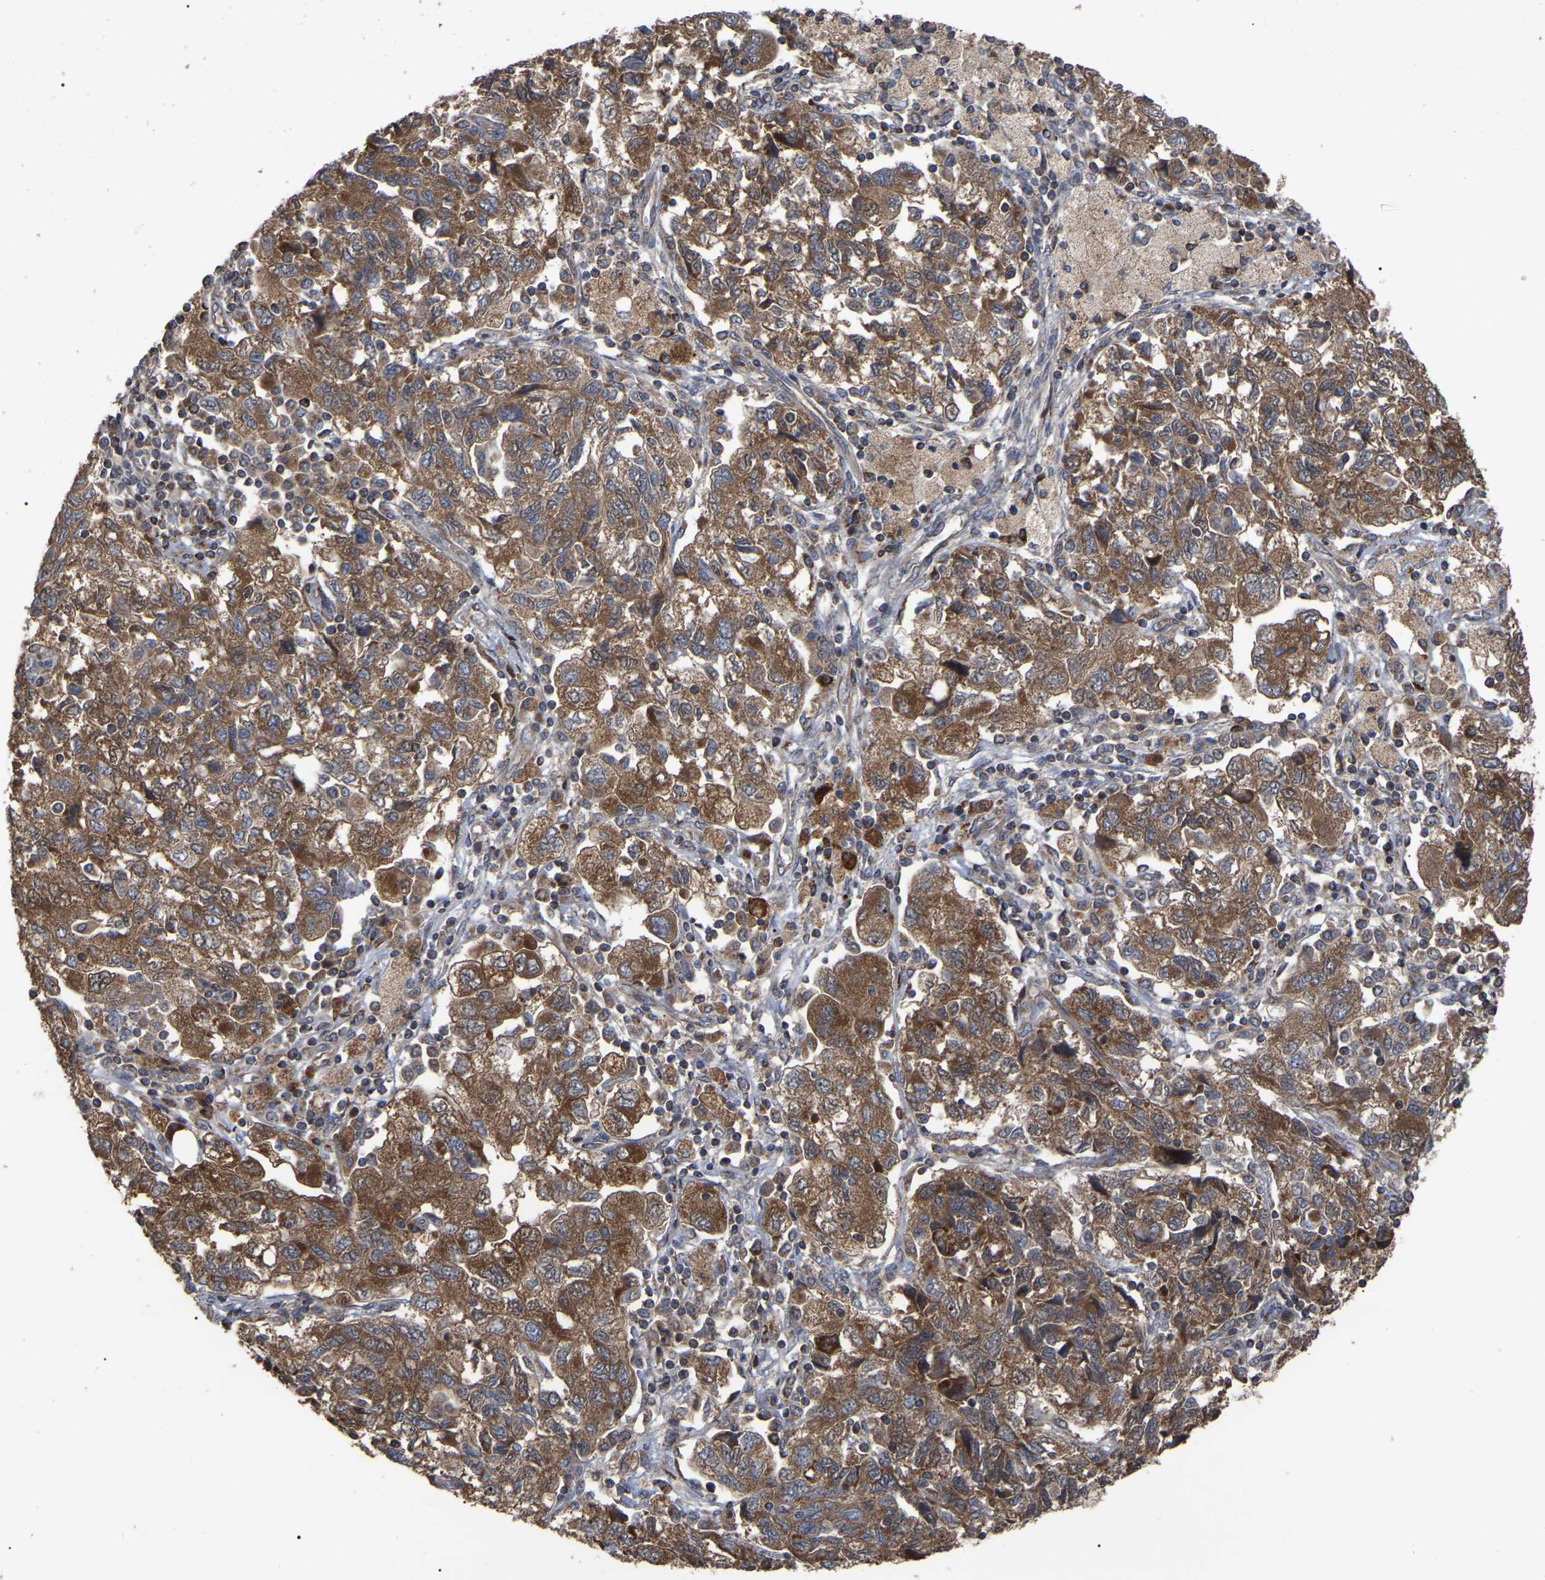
{"staining": {"intensity": "moderate", "quantity": ">75%", "location": "cytoplasmic/membranous"}, "tissue": "ovarian cancer", "cell_type": "Tumor cells", "image_type": "cancer", "snomed": [{"axis": "morphology", "description": "Carcinoma, NOS"}, {"axis": "morphology", "description": "Cystadenocarcinoma, serous, NOS"}, {"axis": "topography", "description": "Ovary"}], "caption": "Serous cystadenocarcinoma (ovarian) was stained to show a protein in brown. There is medium levels of moderate cytoplasmic/membranous positivity in about >75% of tumor cells.", "gene": "GCC1", "patient": {"sex": "female", "age": 69}}